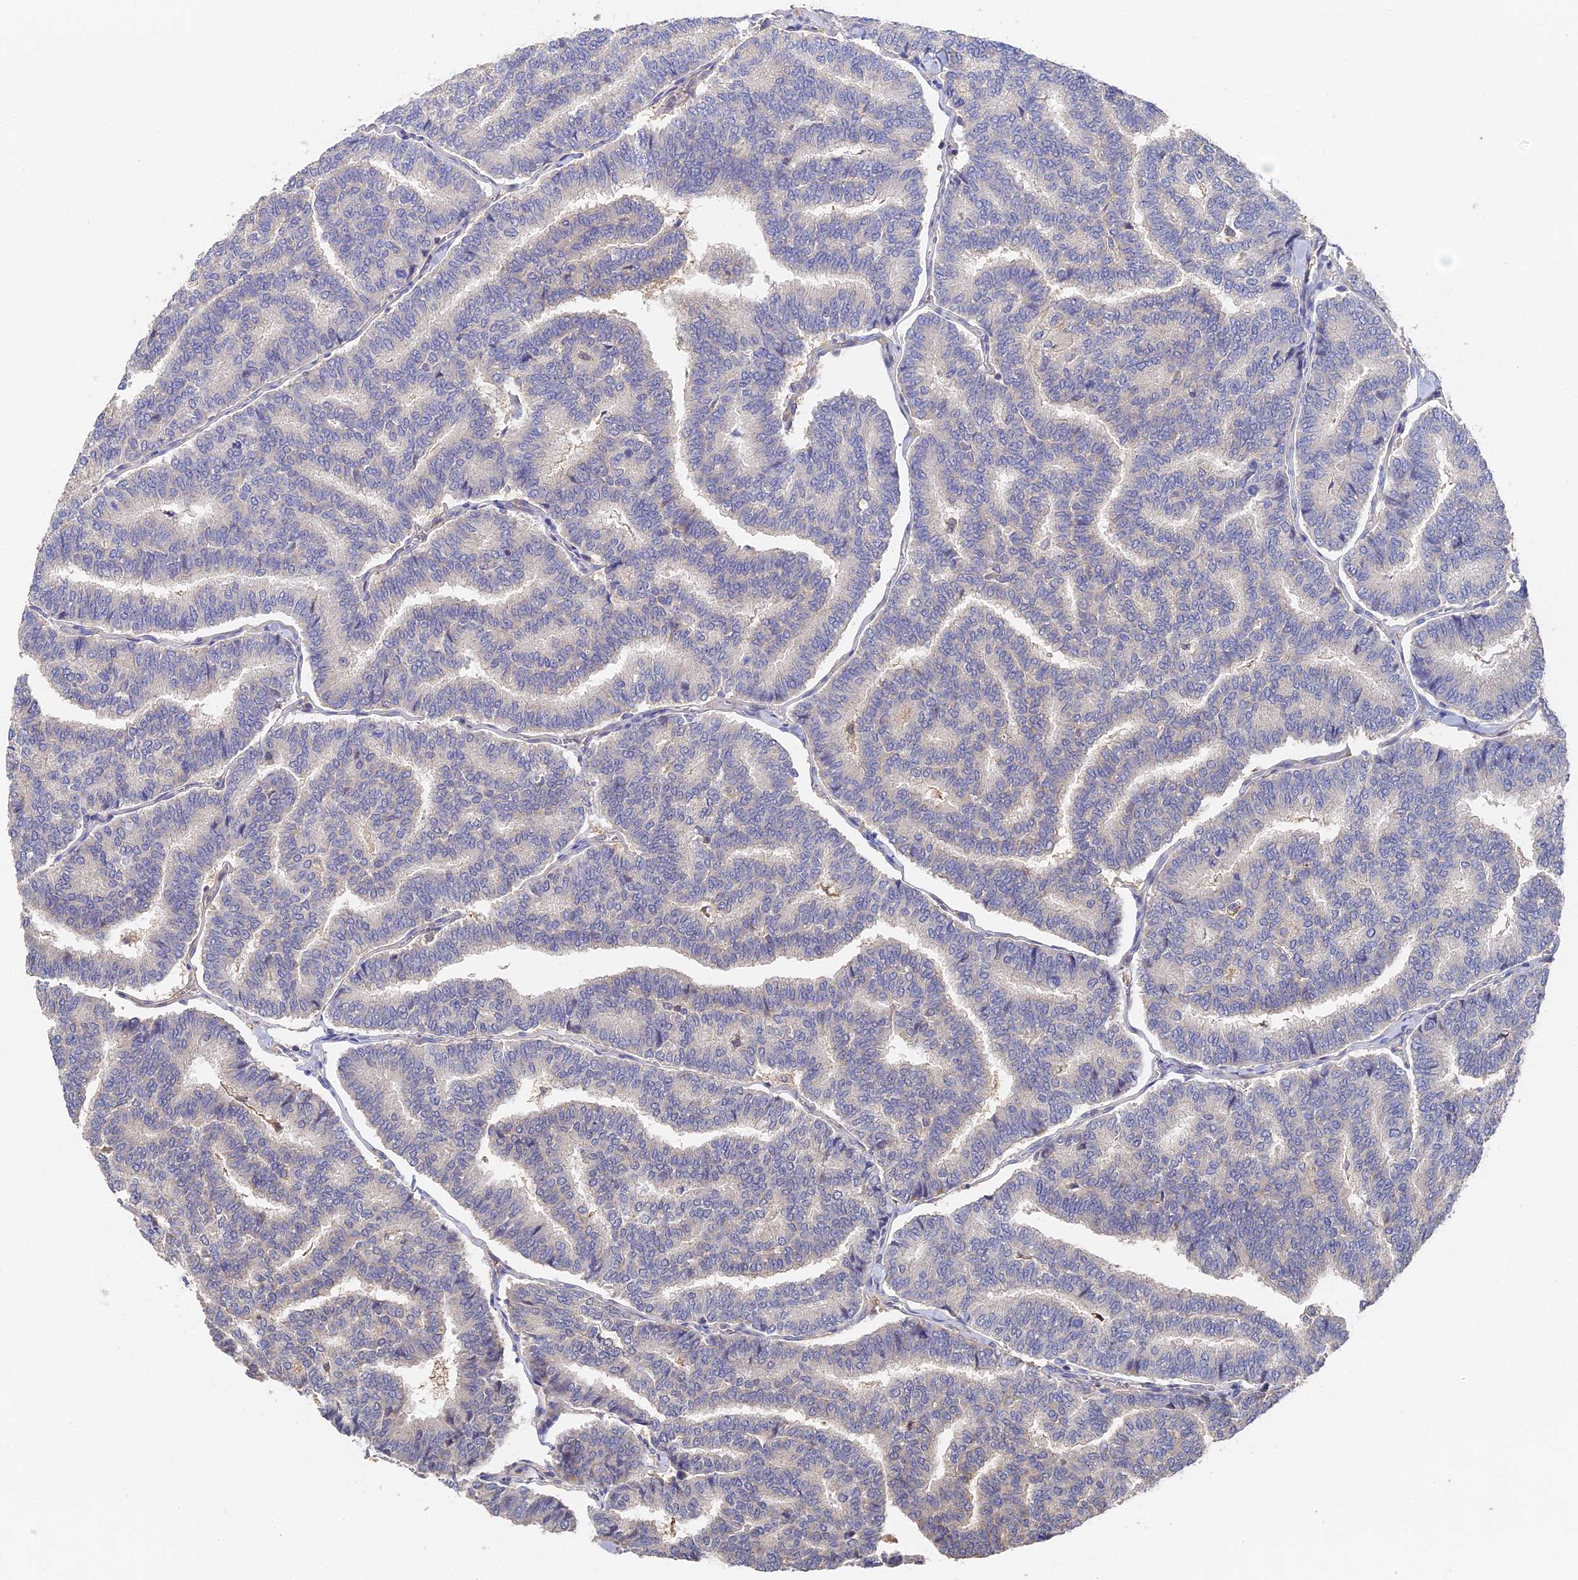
{"staining": {"intensity": "negative", "quantity": "none", "location": "none"}, "tissue": "thyroid cancer", "cell_type": "Tumor cells", "image_type": "cancer", "snomed": [{"axis": "morphology", "description": "Papillary adenocarcinoma, NOS"}, {"axis": "topography", "description": "Thyroid gland"}], "caption": "Human papillary adenocarcinoma (thyroid) stained for a protein using IHC displays no expression in tumor cells.", "gene": "CCDC113", "patient": {"sex": "female", "age": 35}}